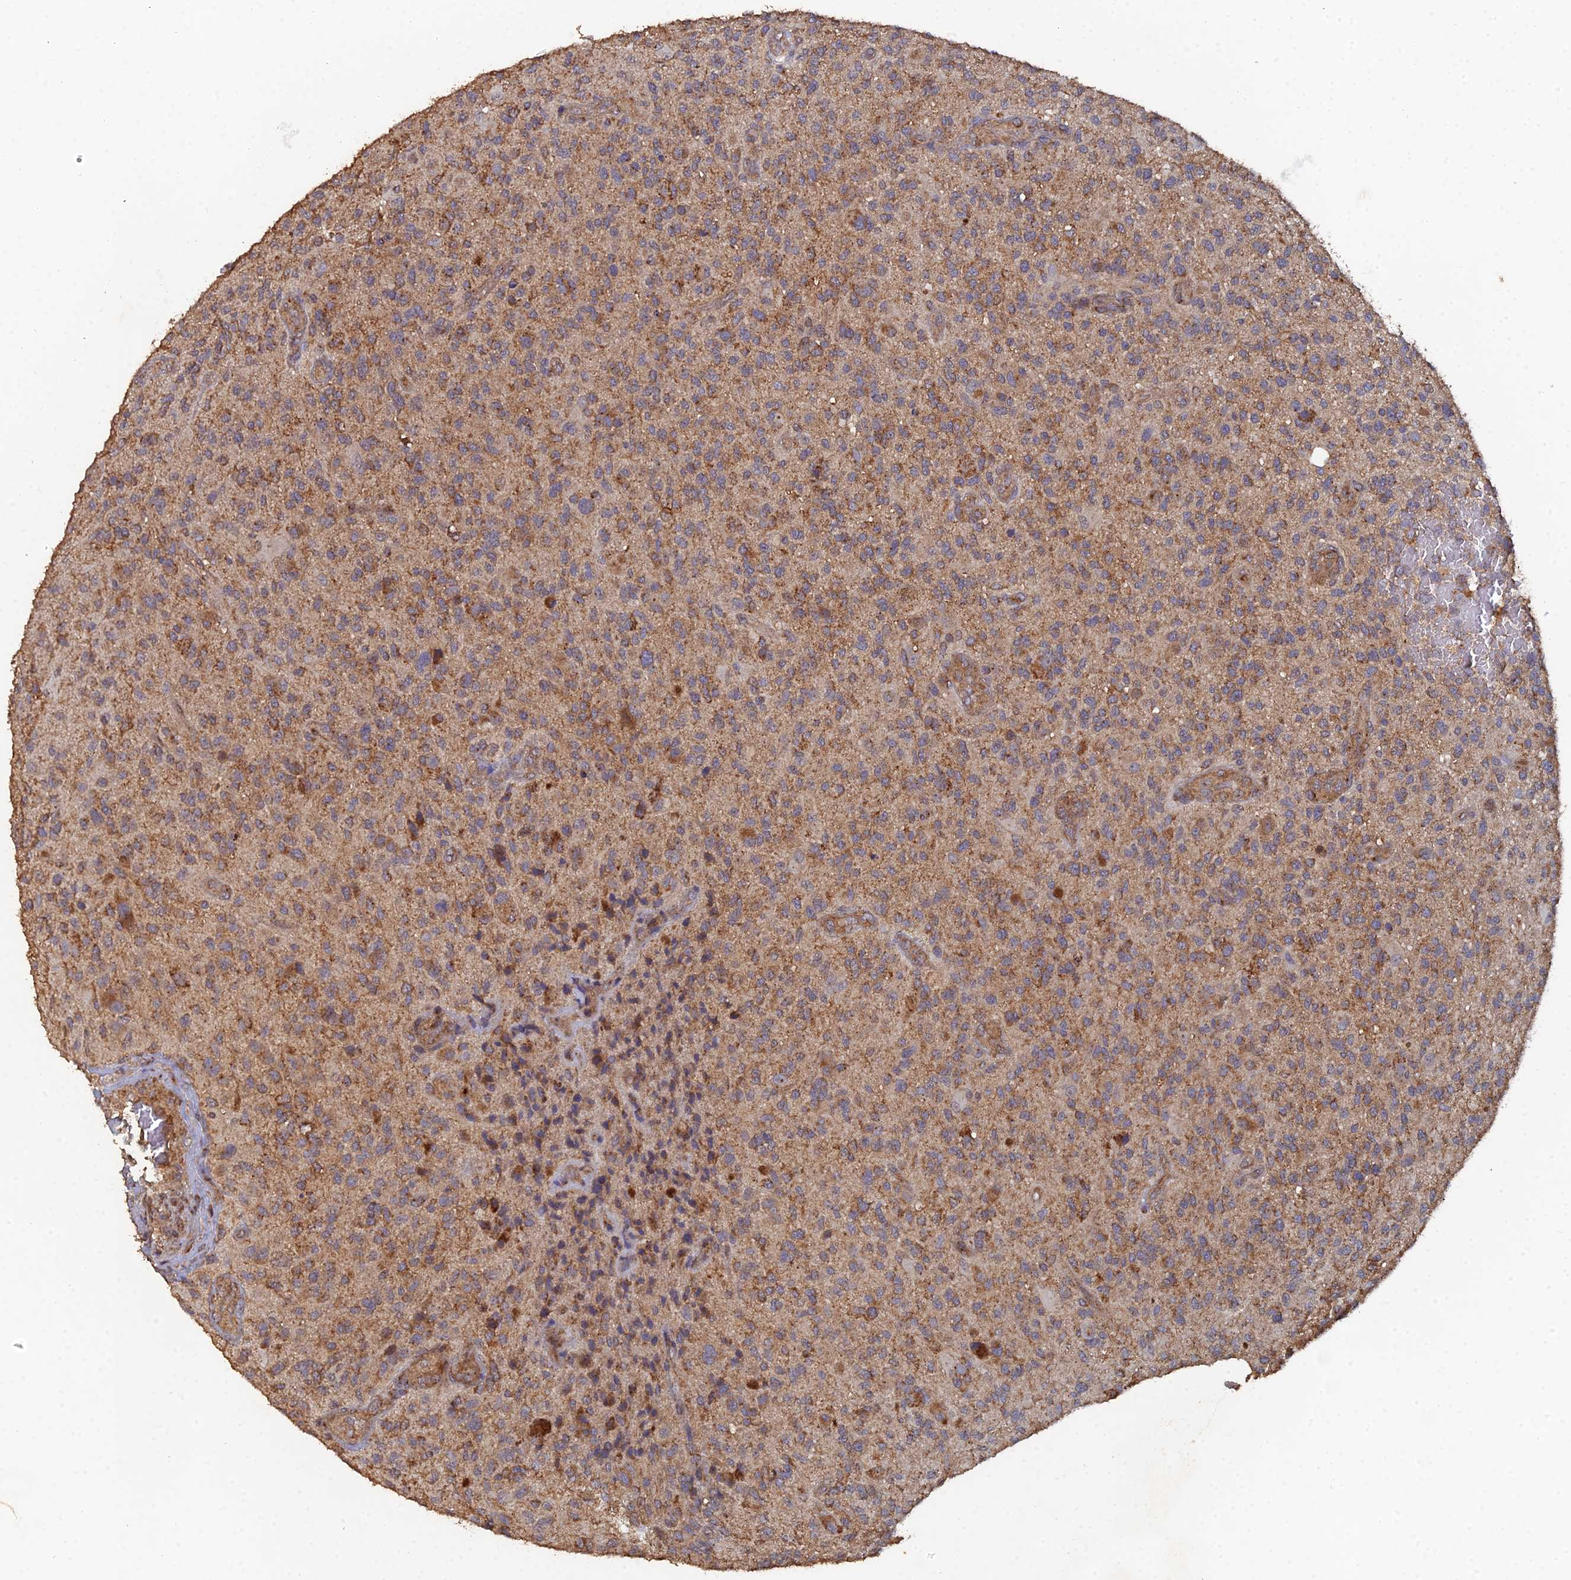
{"staining": {"intensity": "moderate", "quantity": ">75%", "location": "cytoplasmic/membranous"}, "tissue": "glioma", "cell_type": "Tumor cells", "image_type": "cancer", "snomed": [{"axis": "morphology", "description": "Glioma, malignant, High grade"}, {"axis": "topography", "description": "Brain"}], "caption": "A photomicrograph of glioma stained for a protein exhibits moderate cytoplasmic/membranous brown staining in tumor cells. (DAB = brown stain, brightfield microscopy at high magnification).", "gene": "SPANXN4", "patient": {"sex": "male", "age": 47}}